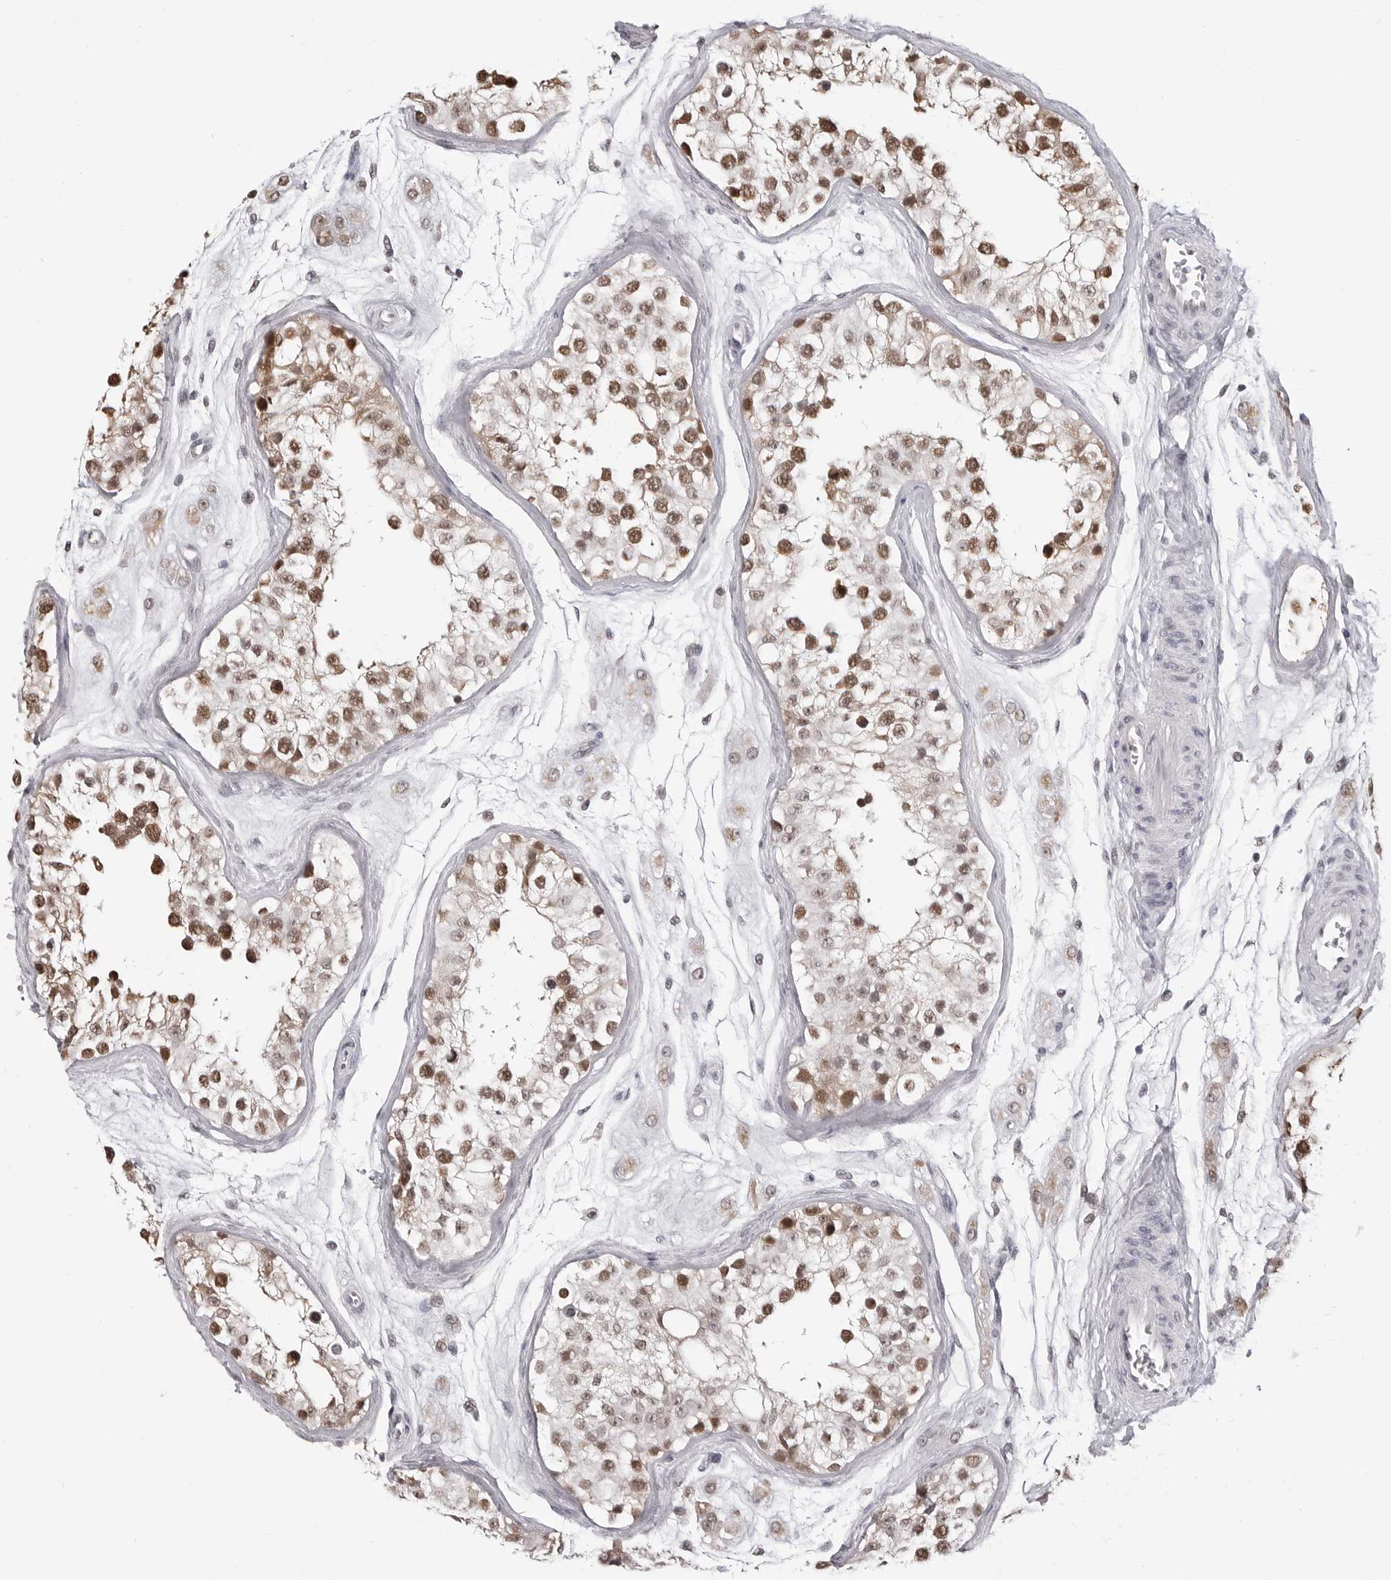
{"staining": {"intensity": "moderate", "quantity": ">75%", "location": "cytoplasmic/membranous,nuclear"}, "tissue": "testis", "cell_type": "Cells in seminiferous ducts", "image_type": "normal", "snomed": [{"axis": "morphology", "description": "Normal tissue, NOS"}, {"axis": "morphology", "description": "Adenocarcinoma, metastatic, NOS"}, {"axis": "topography", "description": "Testis"}], "caption": "Approximately >75% of cells in seminiferous ducts in benign testis reveal moderate cytoplasmic/membranous,nuclear protein staining as visualized by brown immunohistochemical staining.", "gene": "PHF3", "patient": {"sex": "male", "age": 26}}